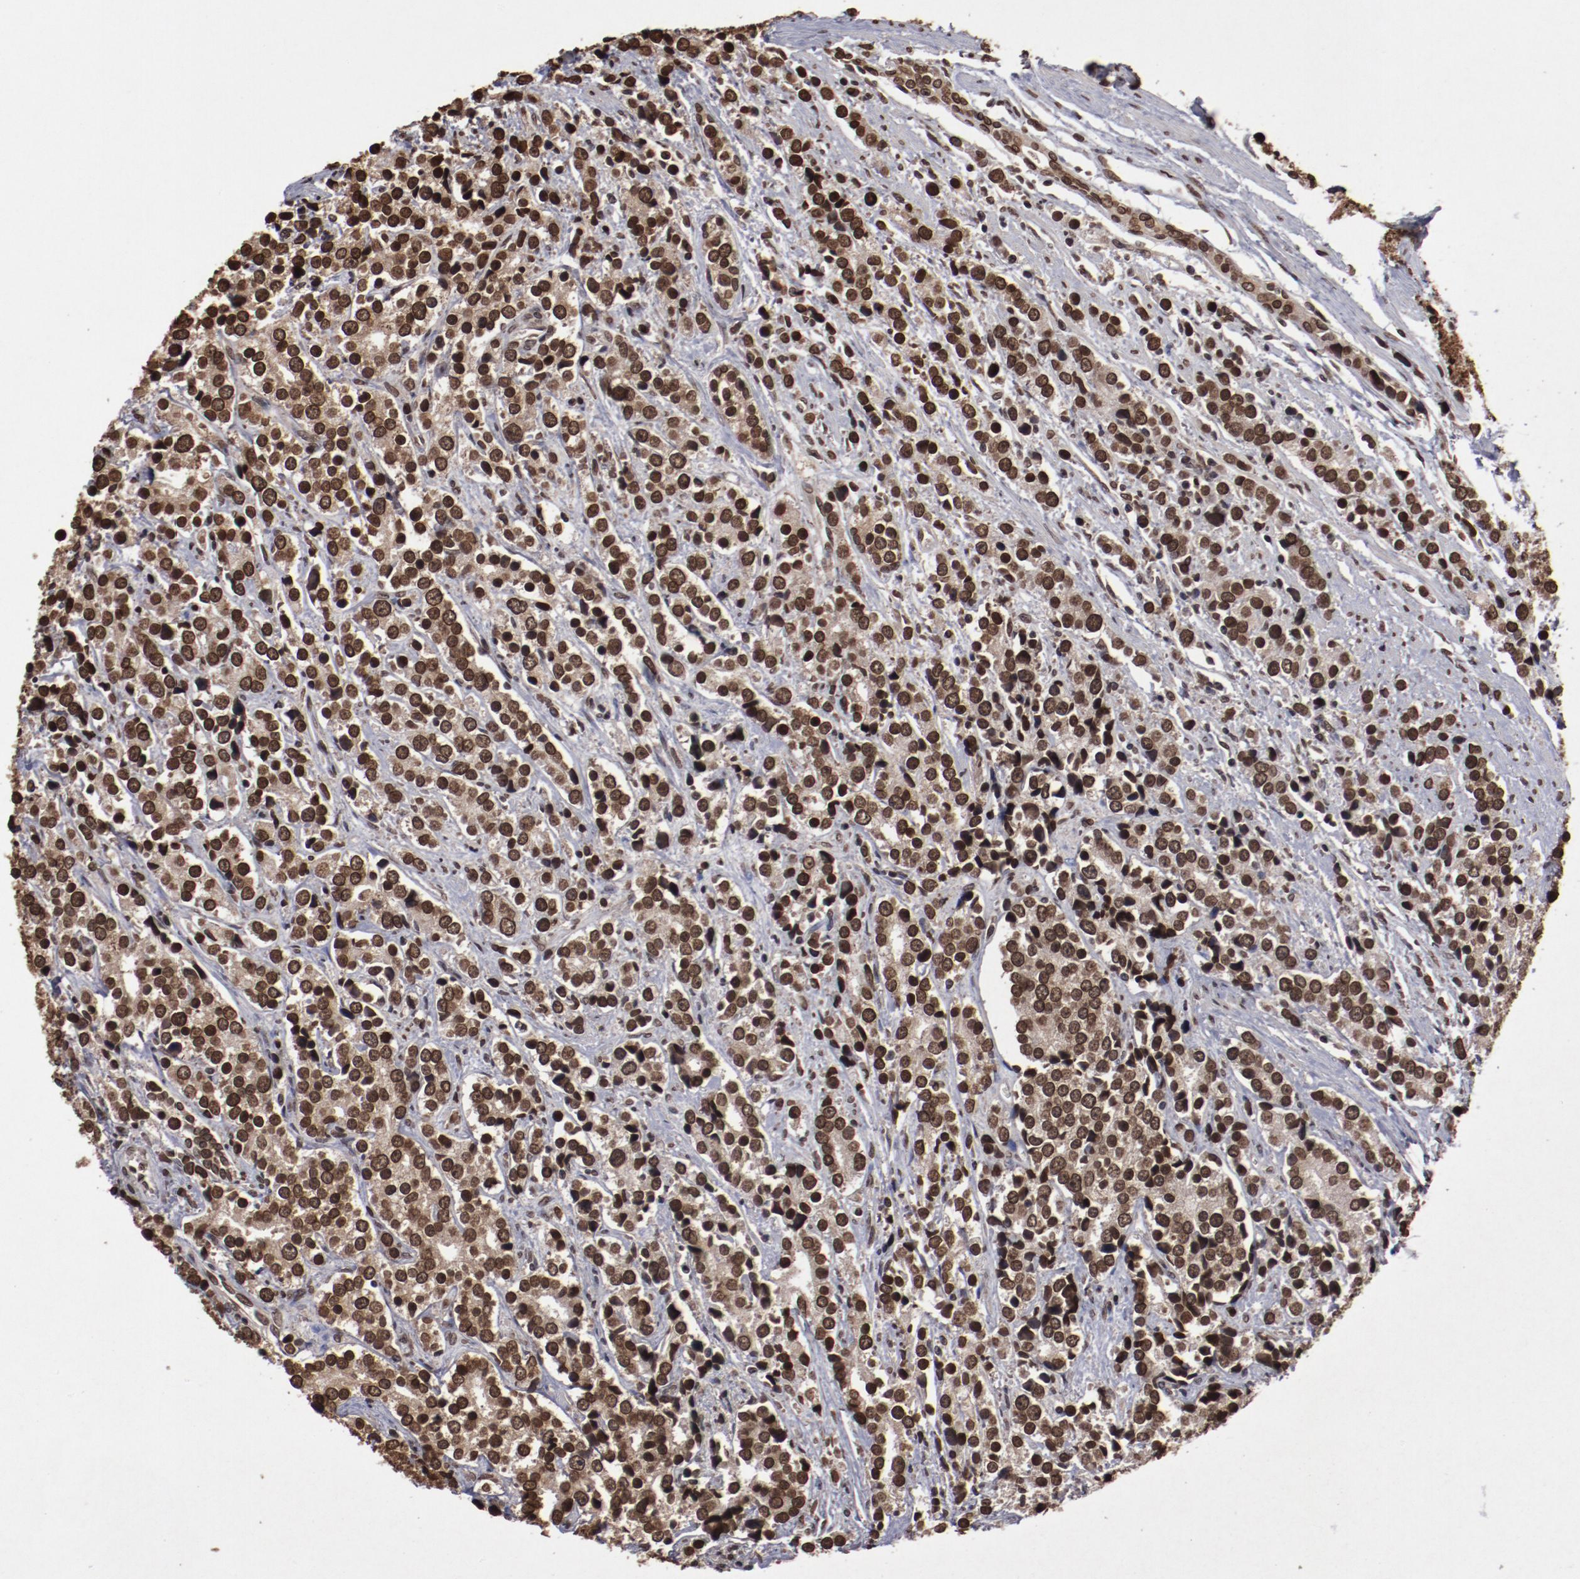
{"staining": {"intensity": "strong", "quantity": ">75%", "location": "nuclear"}, "tissue": "prostate cancer", "cell_type": "Tumor cells", "image_type": "cancer", "snomed": [{"axis": "morphology", "description": "Adenocarcinoma, High grade"}, {"axis": "topography", "description": "Prostate"}], "caption": "Strong nuclear staining for a protein is seen in approximately >75% of tumor cells of adenocarcinoma (high-grade) (prostate) using IHC.", "gene": "AKT1", "patient": {"sex": "male", "age": 71}}